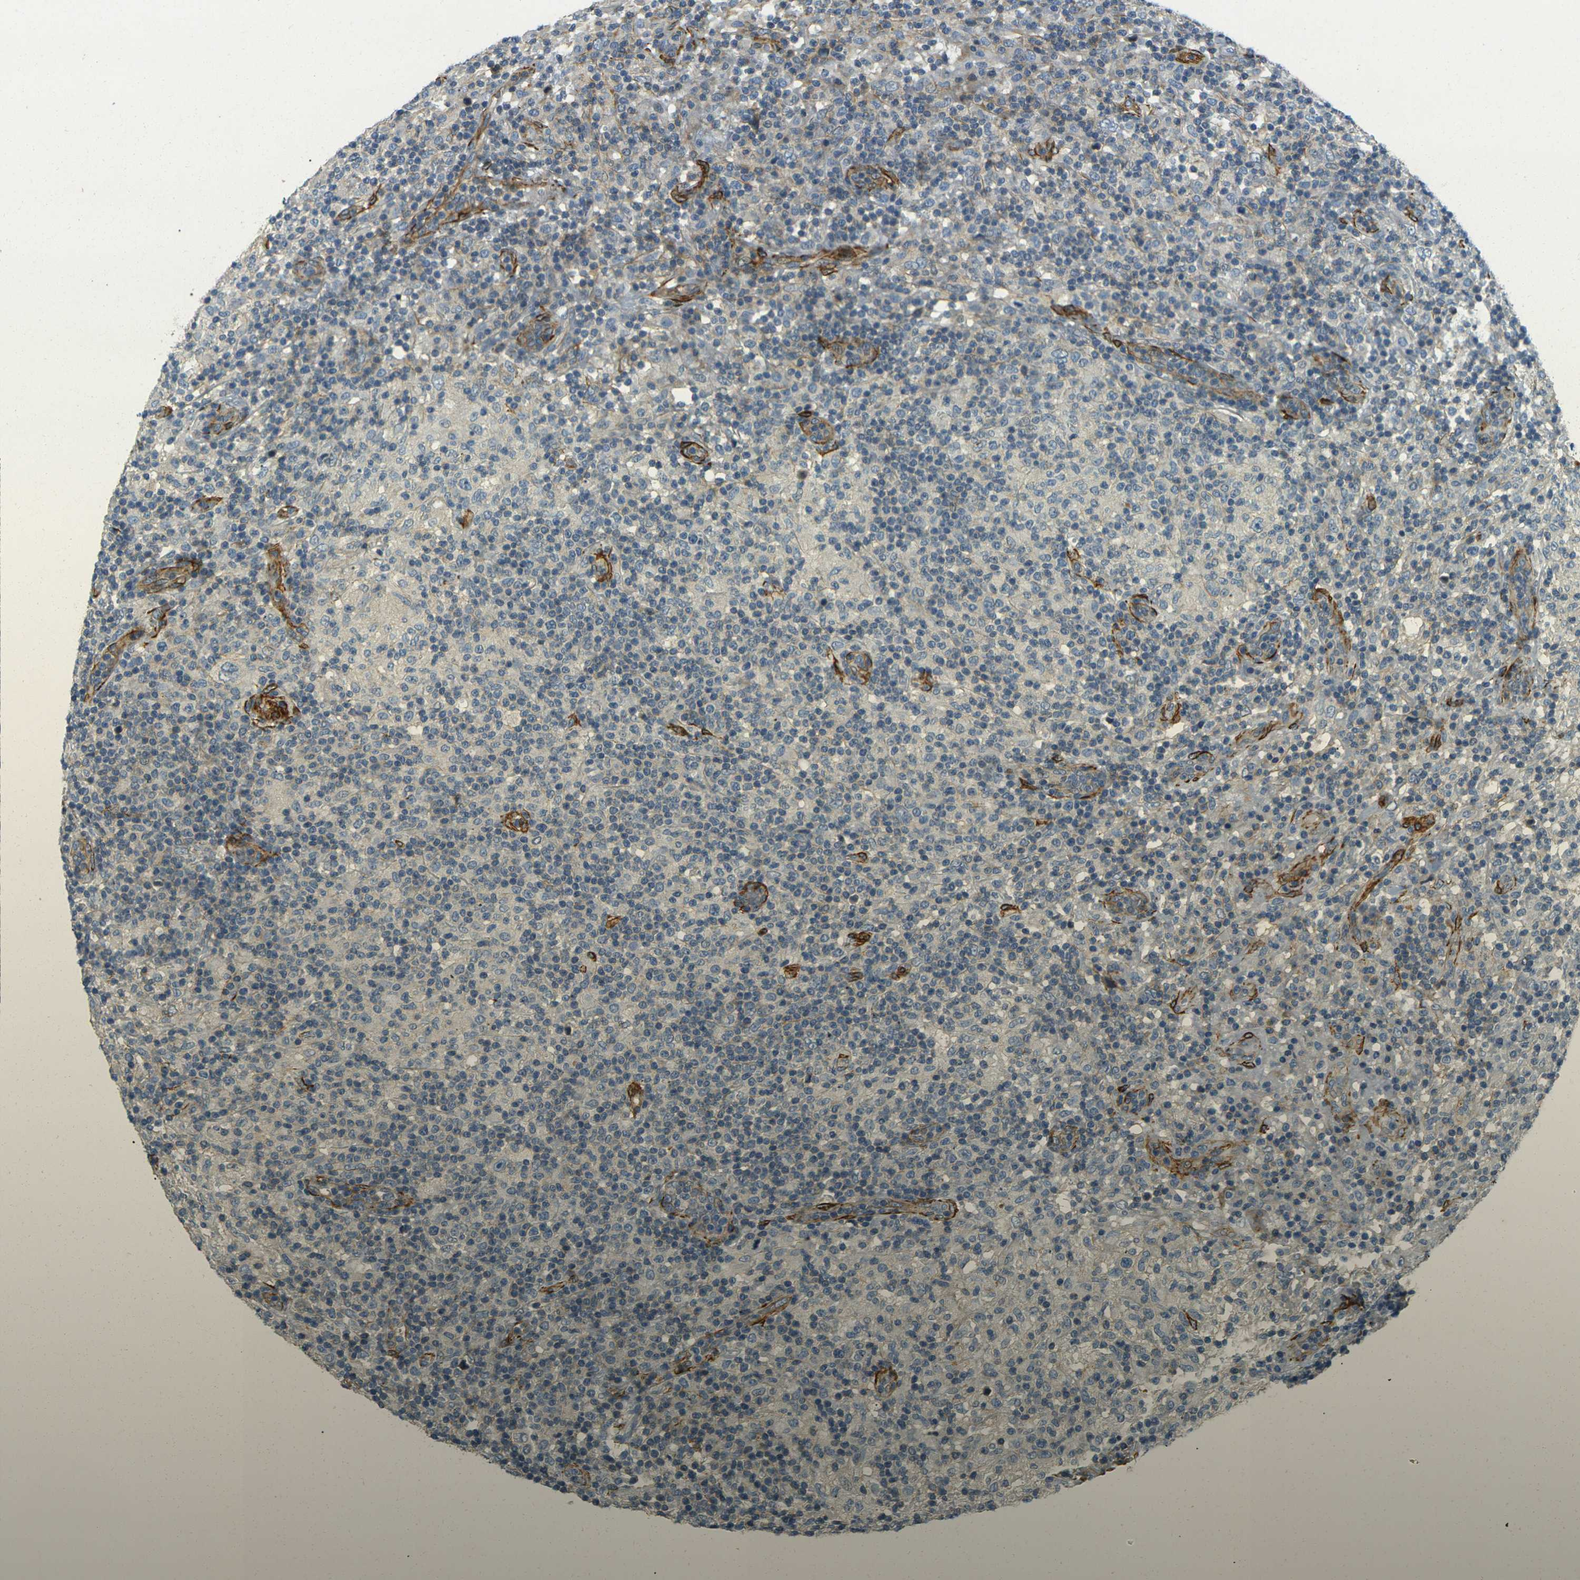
{"staining": {"intensity": "negative", "quantity": "none", "location": "none"}, "tissue": "lymphoma", "cell_type": "Tumor cells", "image_type": "cancer", "snomed": [{"axis": "morphology", "description": "Hodgkin's disease, NOS"}, {"axis": "topography", "description": "Lymph node"}], "caption": "An image of human Hodgkin's disease is negative for staining in tumor cells. (Immunohistochemistry (ihc), brightfield microscopy, high magnification).", "gene": "EPHA7", "patient": {"sex": "male", "age": 70}}